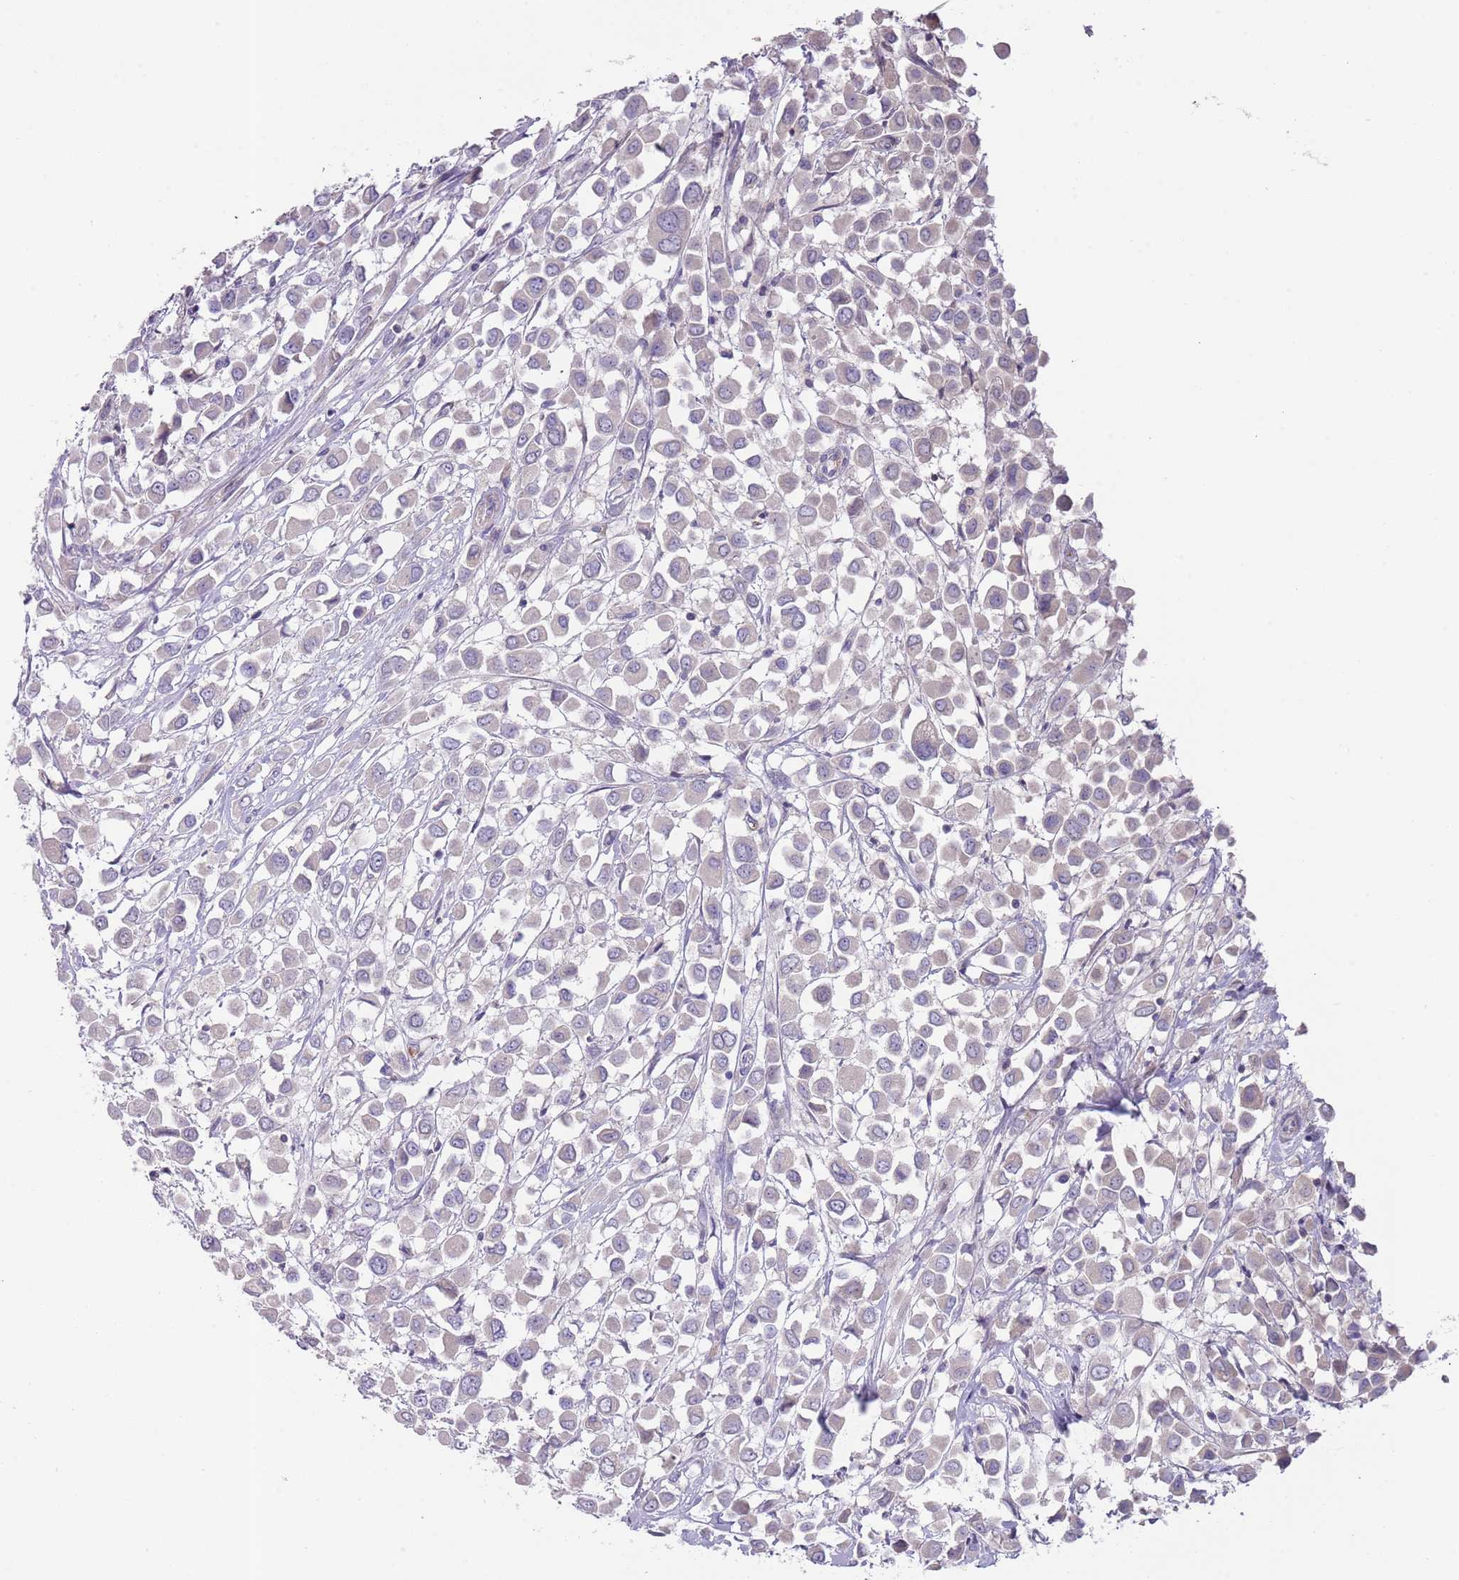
{"staining": {"intensity": "negative", "quantity": "none", "location": "none"}, "tissue": "breast cancer", "cell_type": "Tumor cells", "image_type": "cancer", "snomed": [{"axis": "morphology", "description": "Duct carcinoma"}, {"axis": "topography", "description": "Breast"}], "caption": "Immunohistochemistry of intraductal carcinoma (breast) displays no staining in tumor cells. (DAB immunohistochemistry (IHC) visualized using brightfield microscopy, high magnification).", "gene": "PRAC1", "patient": {"sex": "female", "age": 61}}